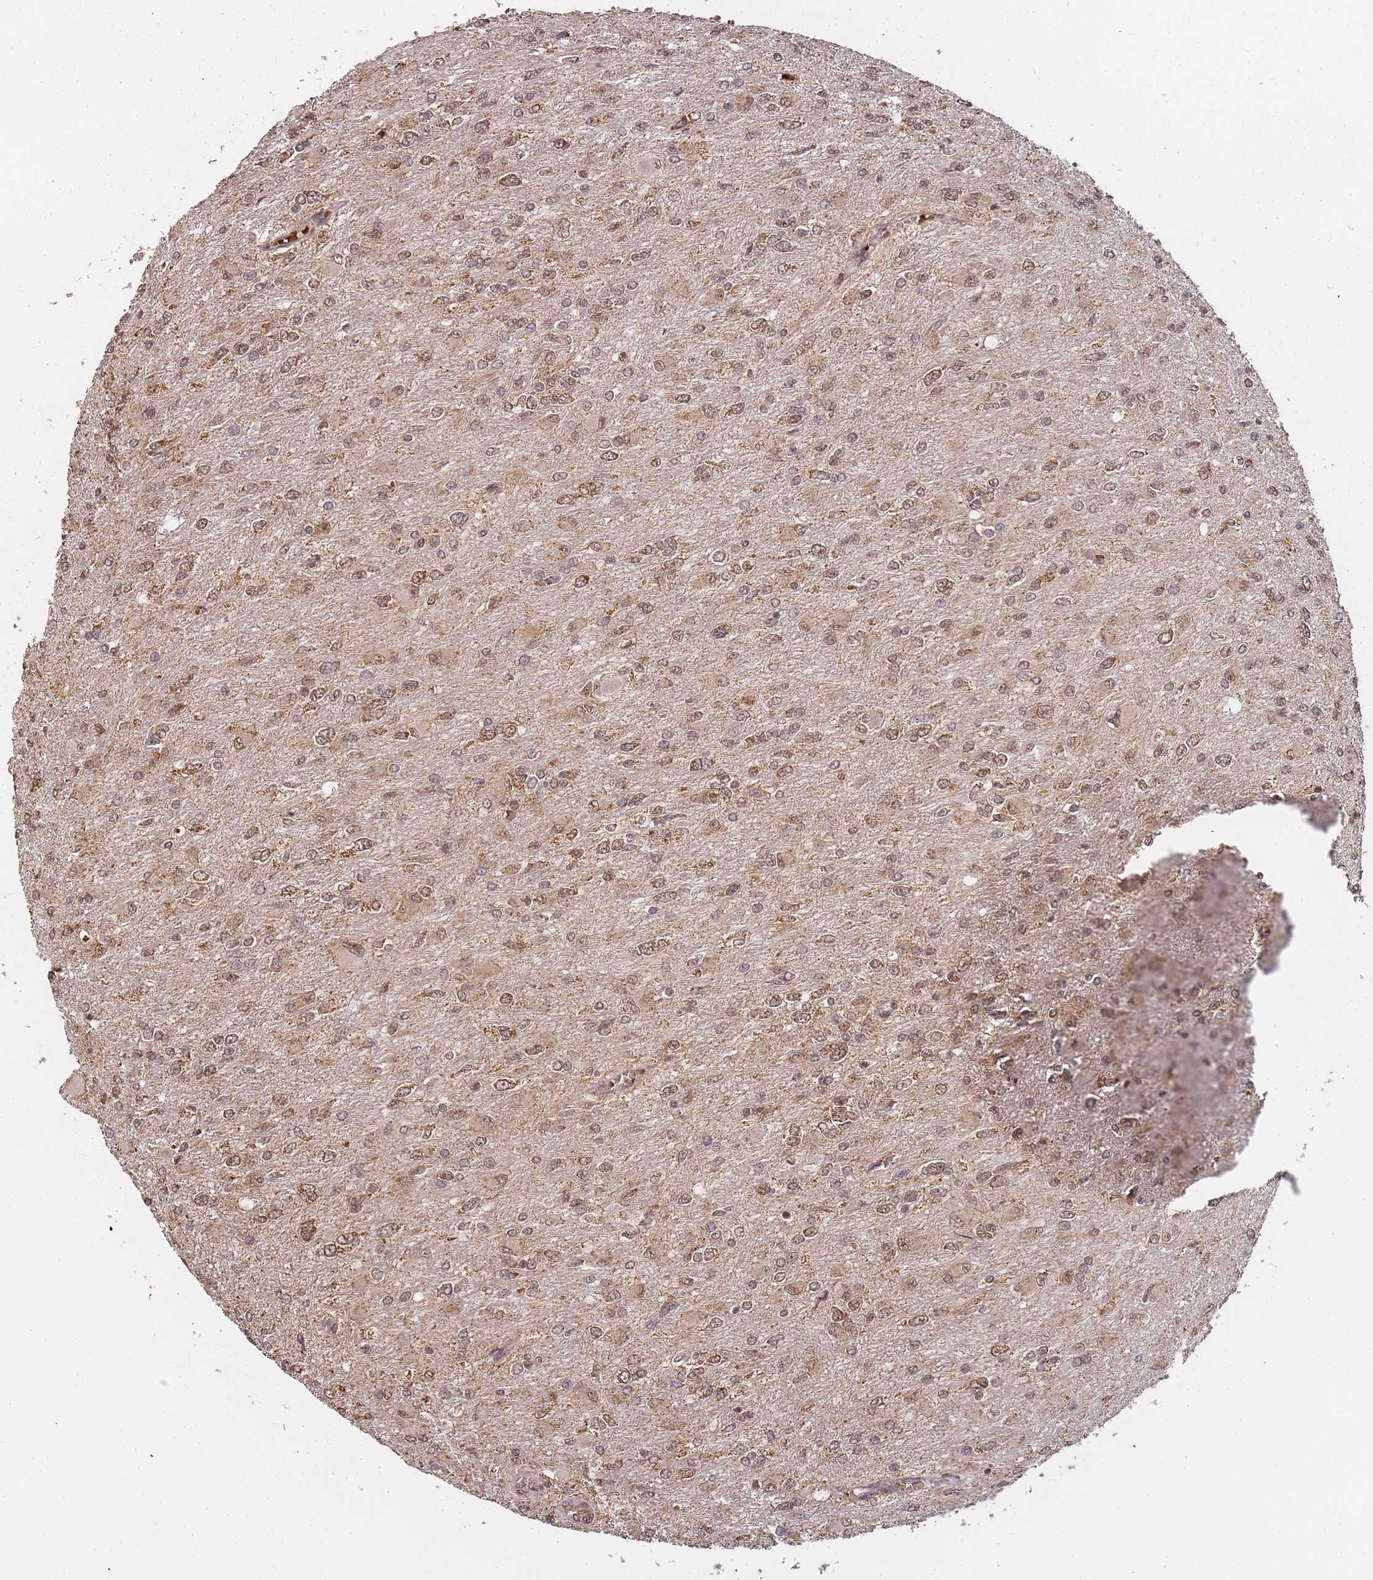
{"staining": {"intensity": "moderate", "quantity": ">75%", "location": "nuclear"}, "tissue": "glioma", "cell_type": "Tumor cells", "image_type": "cancer", "snomed": [{"axis": "morphology", "description": "Glioma, malignant, High grade"}, {"axis": "topography", "description": "Cerebral cortex"}], "caption": "Immunohistochemical staining of human malignant glioma (high-grade) exhibits medium levels of moderate nuclear expression in approximately >75% of tumor cells.", "gene": "ZNF497", "patient": {"sex": "female", "age": 36}}